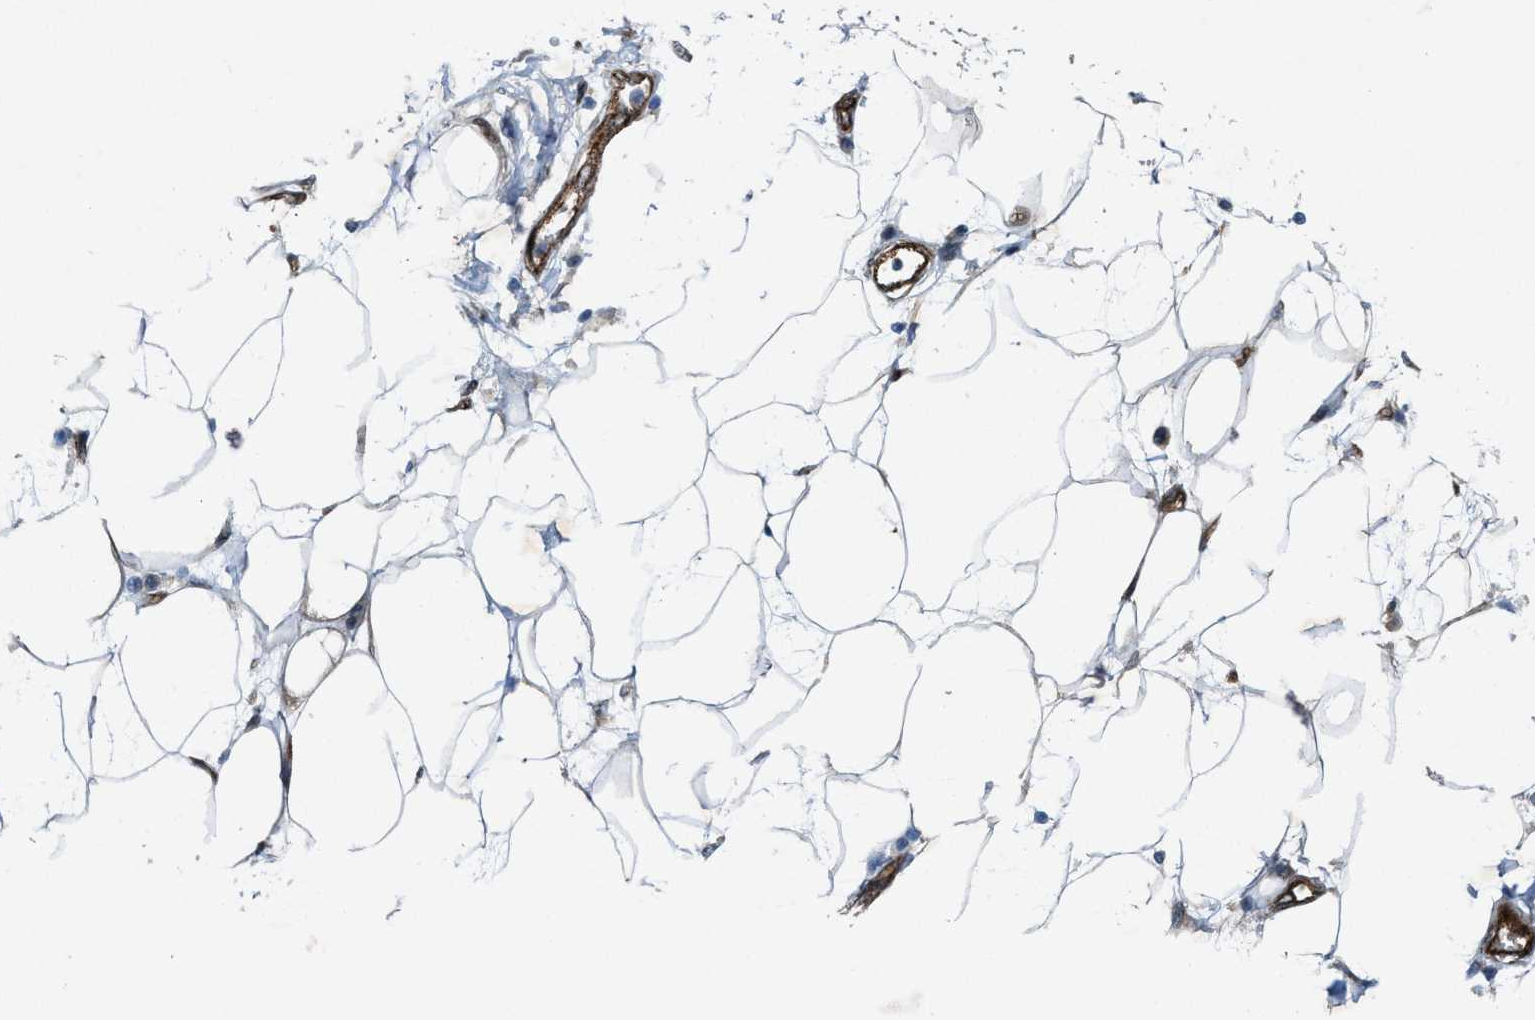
{"staining": {"intensity": "moderate", "quantity": "25%-75%", "location": "cytoplasmic/membranous"}, "tissue": "adipose tissue", "cell_type": "Adipocytes", "image_type": "normal", "snomed": [{"axis": "morphology", "description": "Normal tissue, NOS"}, {"axis": "morphology", "description": "Adenocarcinoma, NOS"}, {"axis": "topography", "description": "Duodenum"}, {"axis": "topography", "description": "Peripheral nerve tissue"}], "caption": "IHC of benign adipose tissue demonstrates medium levels of moderate cytoplasmic/membranous expression in about 25%-75% of adipocytes.", "gene": "URGCP", "patient": {"sex": "female", "age": 60}}